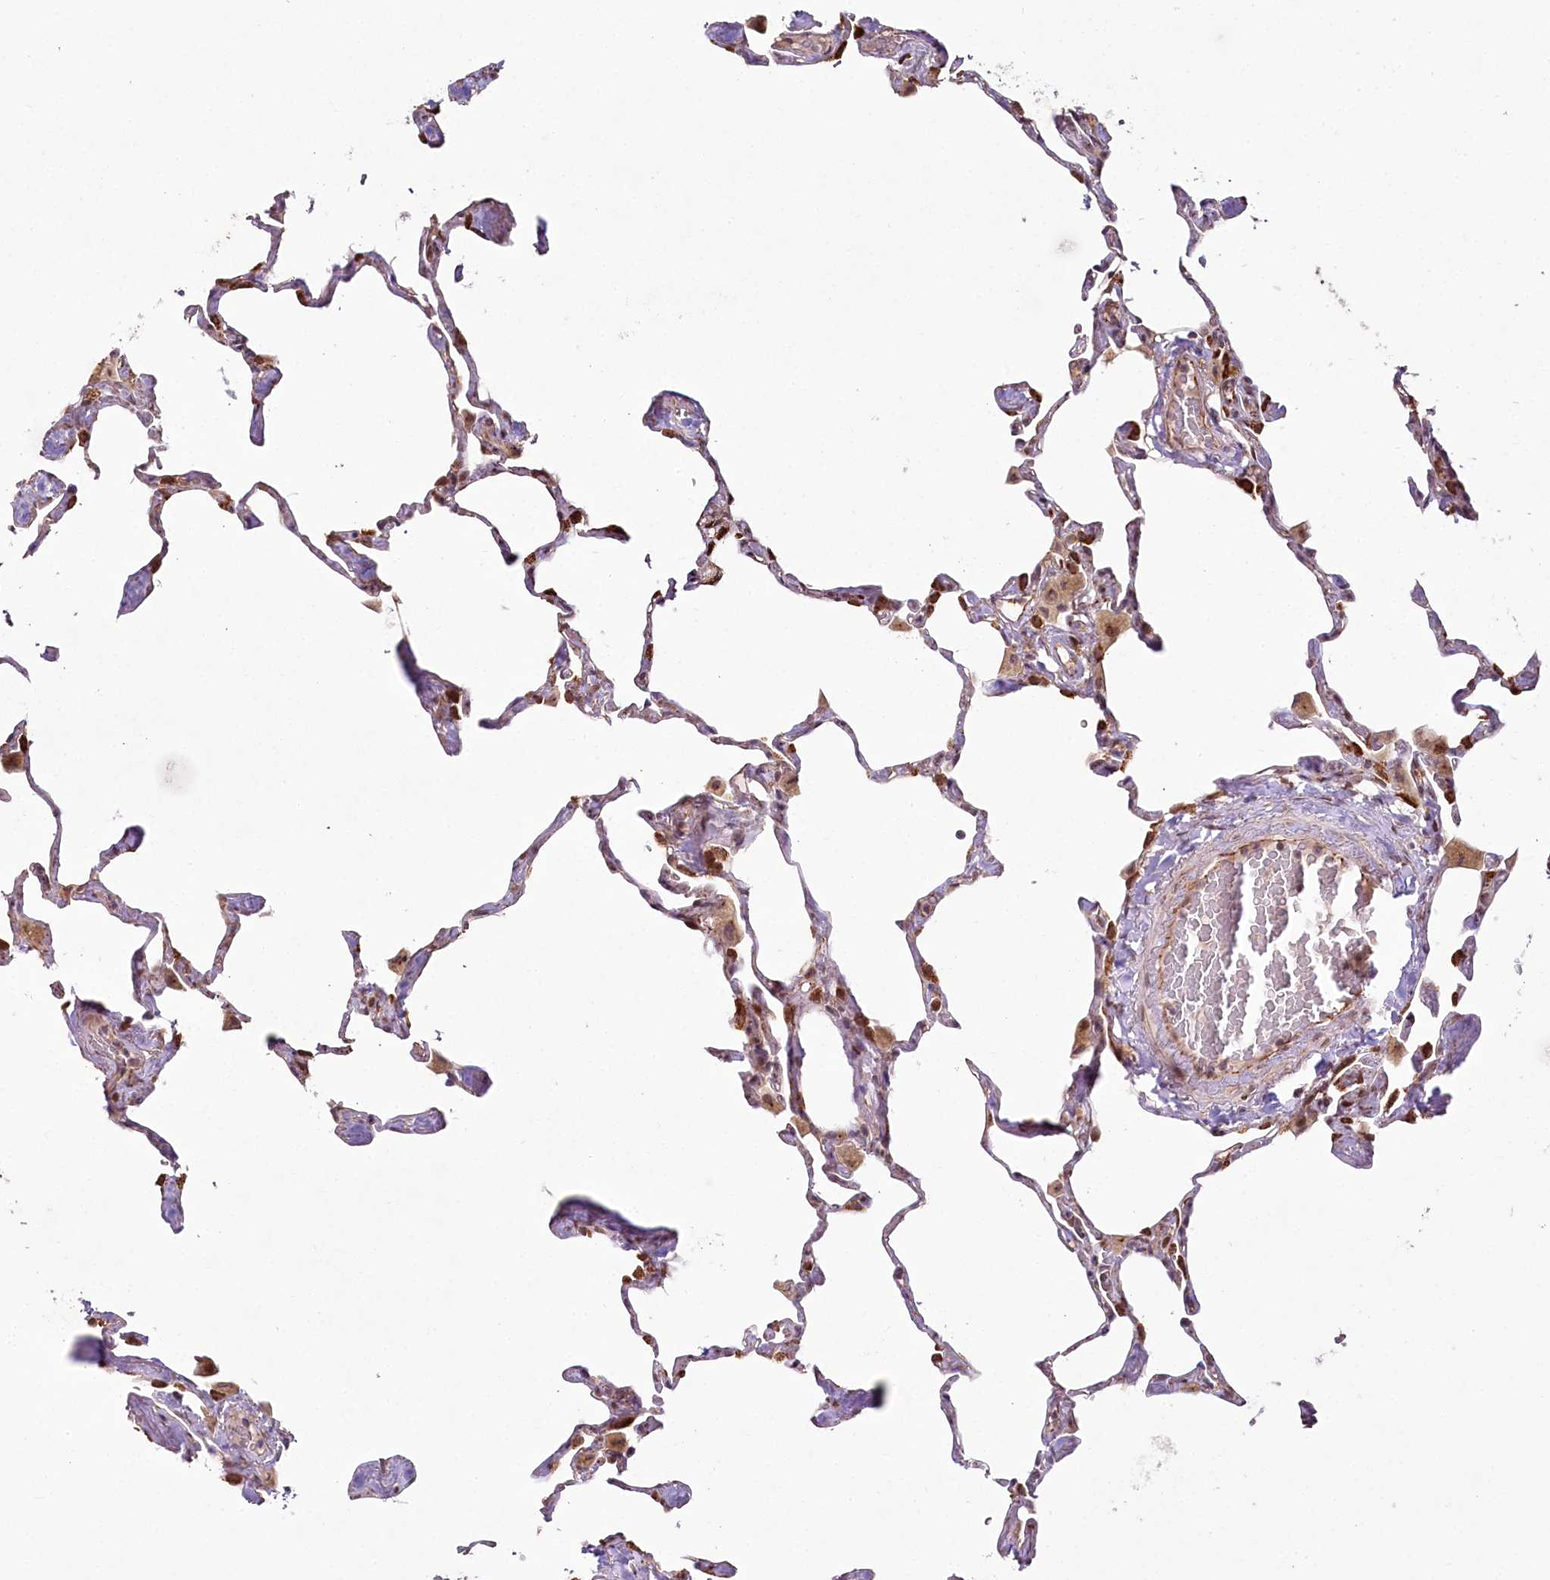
{"staining": {"intensity": "moderate", "quantity": "<25%", "location": "cytoplasmic/membranous"}, "tissue": "lung", "cell_type": "Alveolar cells", "image_type": "normal", "snomed": [{"axis": "morphology", "description": "Normal tissue, NOS"}, {"axis": "topography", "description": "Lung"}], "caption": "The micrograph displays a brown stain indicating the presence of a protein in the cytoplasmic/membranous of alveolar cells in lung.", "gene": "ALKBH8", "patient": {"sex": "male", "age": 65}}